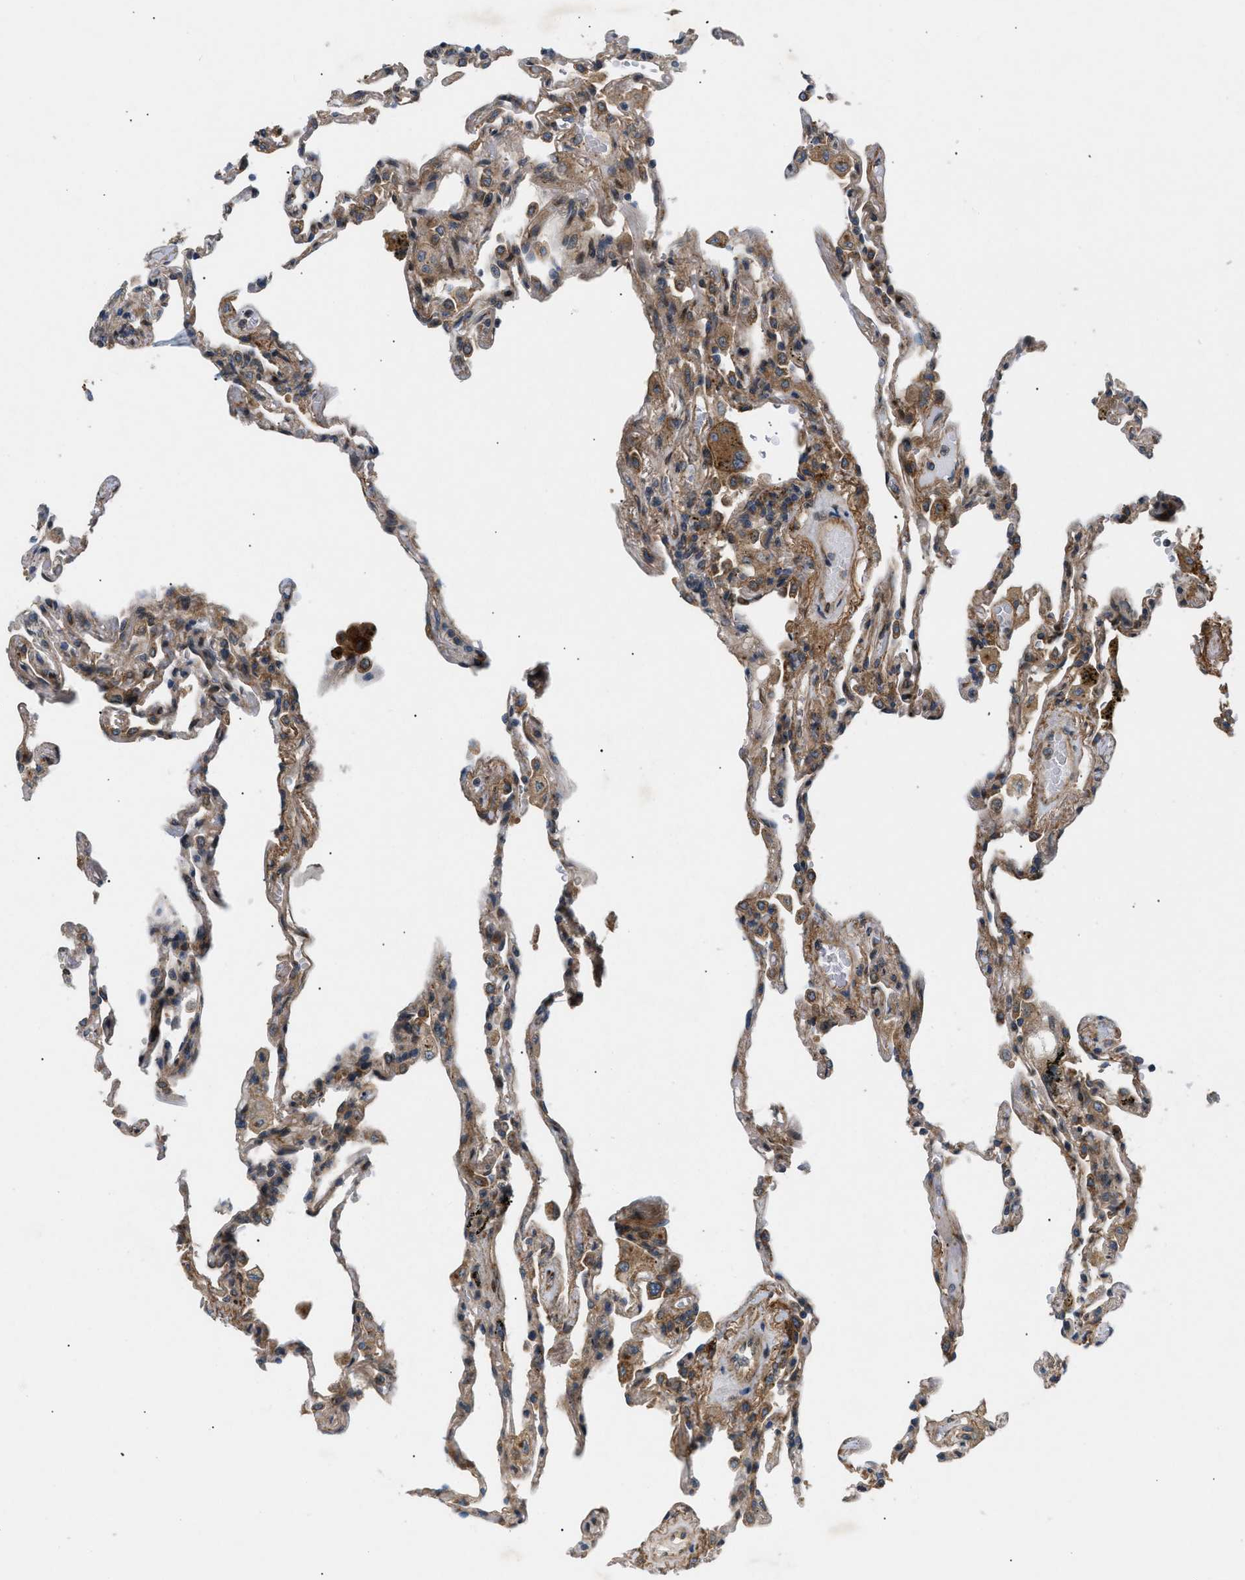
{"staining": {"intensity": "moderate", "quantity": "<25%", "location": "cytoplasmic/membranous"}, "tissue": "lung", "cell_type": "Alveolar cells", "image_type": "normal", "snomed": [{"axis": "morphology", "description": "Normal tissue, NOS"}, {"axis": "topography", "description": "Lung"}], "caption": "Immunohistochemical staining of unremarkable human lung displays moderate cytoplasmic/membranous protein expression in about <25% of alveolar cells.", "gene": "LYSMD3", "patient": {"sex": "male", "age": 59}}